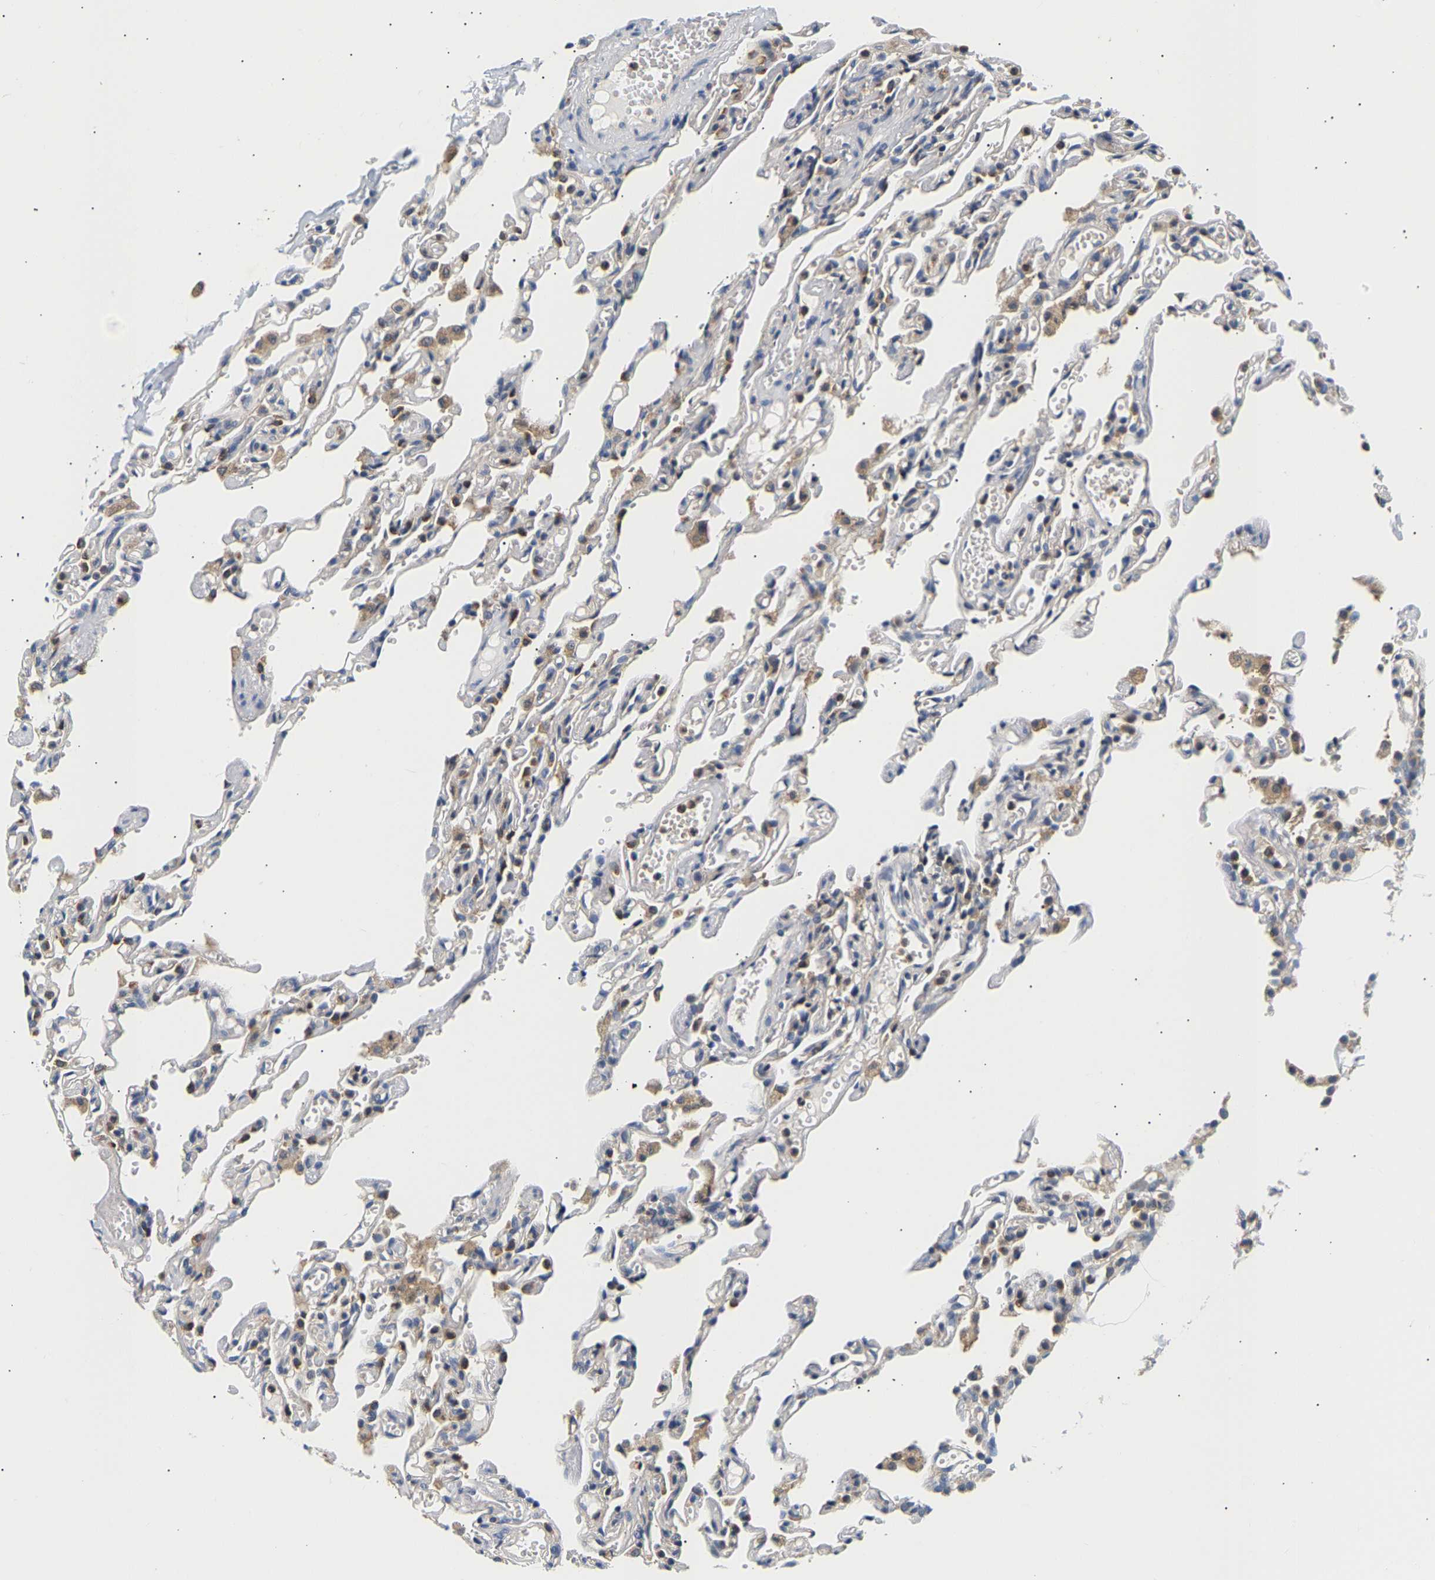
{"staining": {"intensity": "moderate", "quantity": "<25%", "location": "cytoplasmic/membranous"}, "tissue": "lung", "cell_type": "Alveolar cells", "image_type": "normal", "snomed": [{"axis": "morphology", "description": "Normal tissue, NOS"}, {"axis": "topography", "description": "Lung"}], "caption": "IHC (DAB) staining of unremarkable human lung displays moderate cytoplasmic/membranous protein staining in approximately <25% of alveolar cells.", "gene": "PPID", "patient": {"sex": "male", "age": 21}}